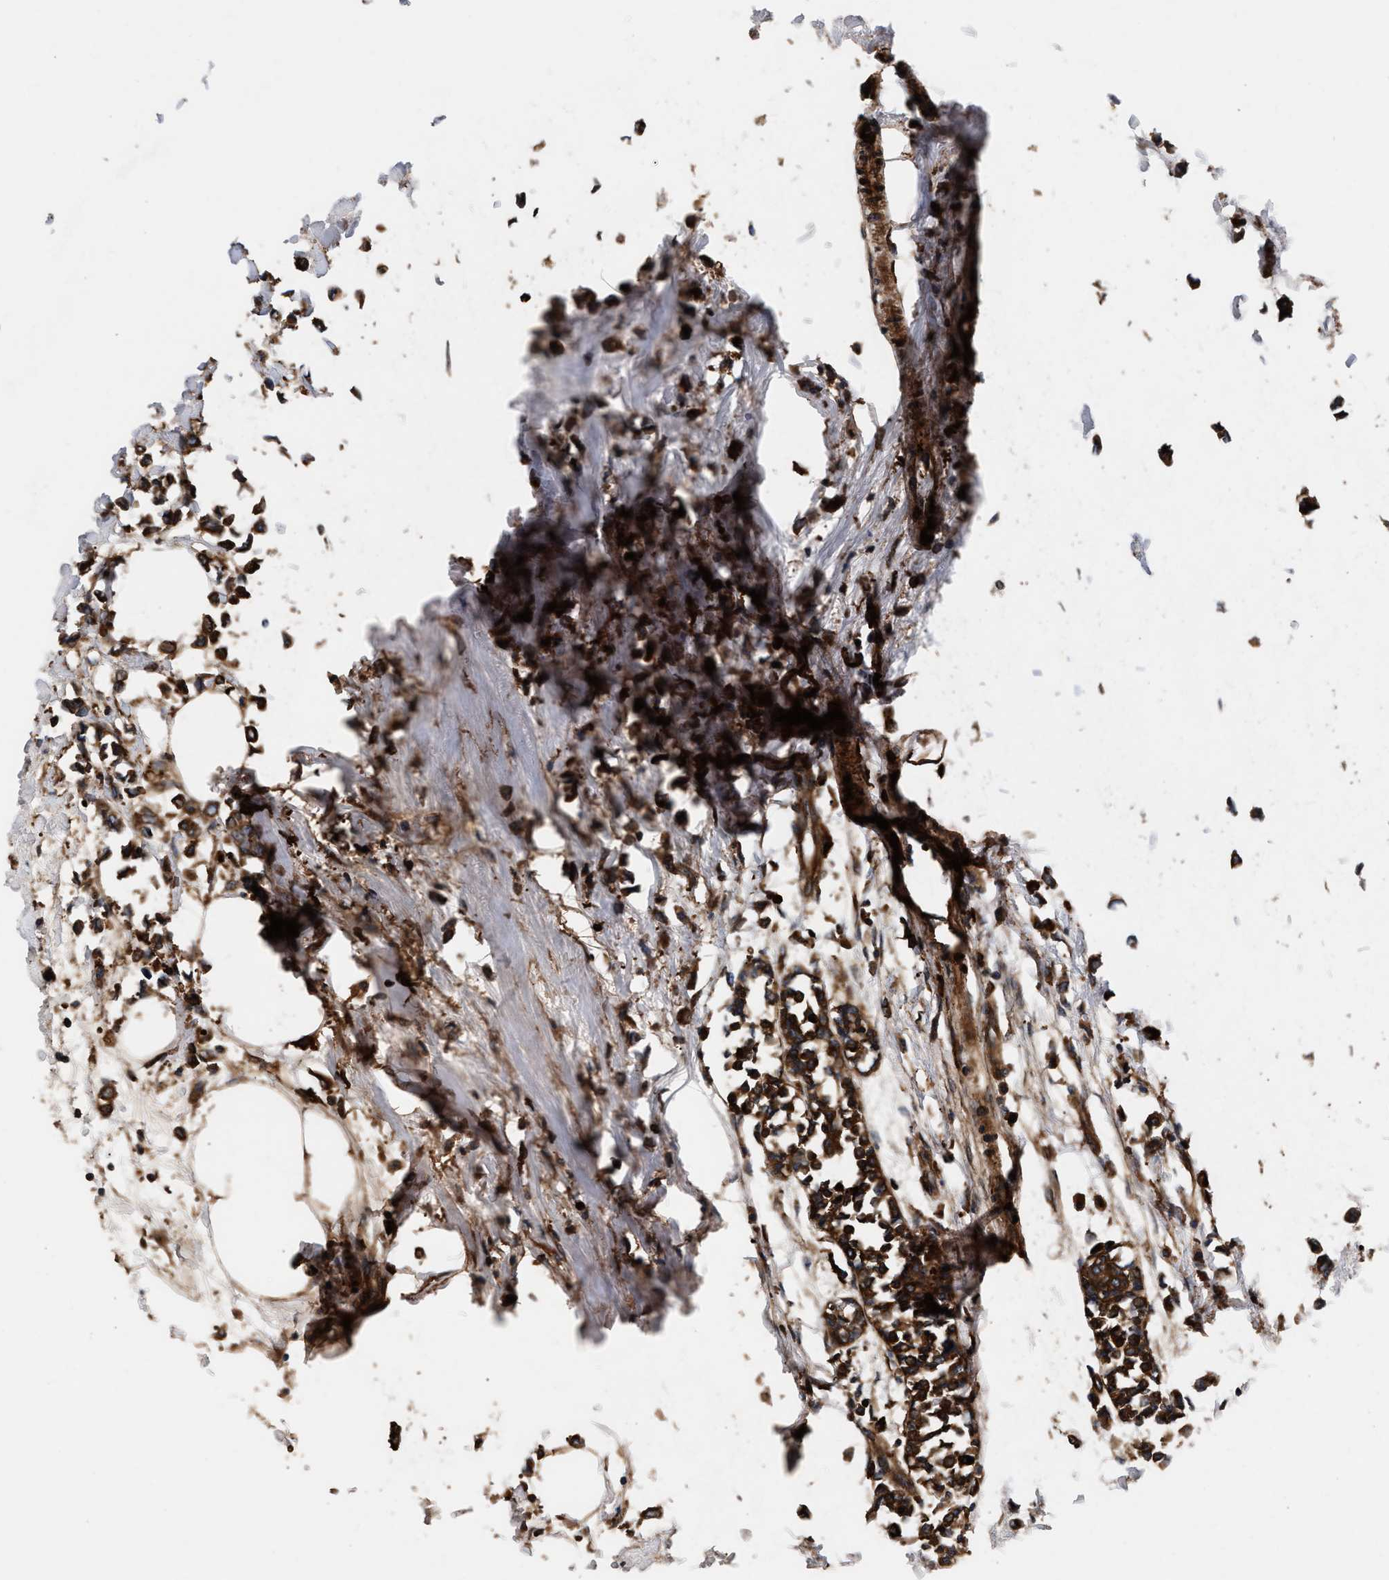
{"staining": {"intensity": "strong", "quantity": ">75%", "location": "cytoplasmic/membranous"}, "tissue": "breast cancer", "cell_type": "Tumor cells", "image_type": "cancer", "snomed": [{"axis": "morphology", "description": "Lobular carcinoma"}, {"axis": "topography", "description": "Breast"}], "caption": "Immunohistochemistry (IHC) (DAB (3,3'-diaminobenzidine)) staining of human breast cancer reveals strong cytoplasmic/membranous protein expression in about >75% of tumor cells. (Brightfield microscopy of DAB IHC at high magnification).", "gene": "KYAT1", "patient": {"sex": "female", "age": 51}}